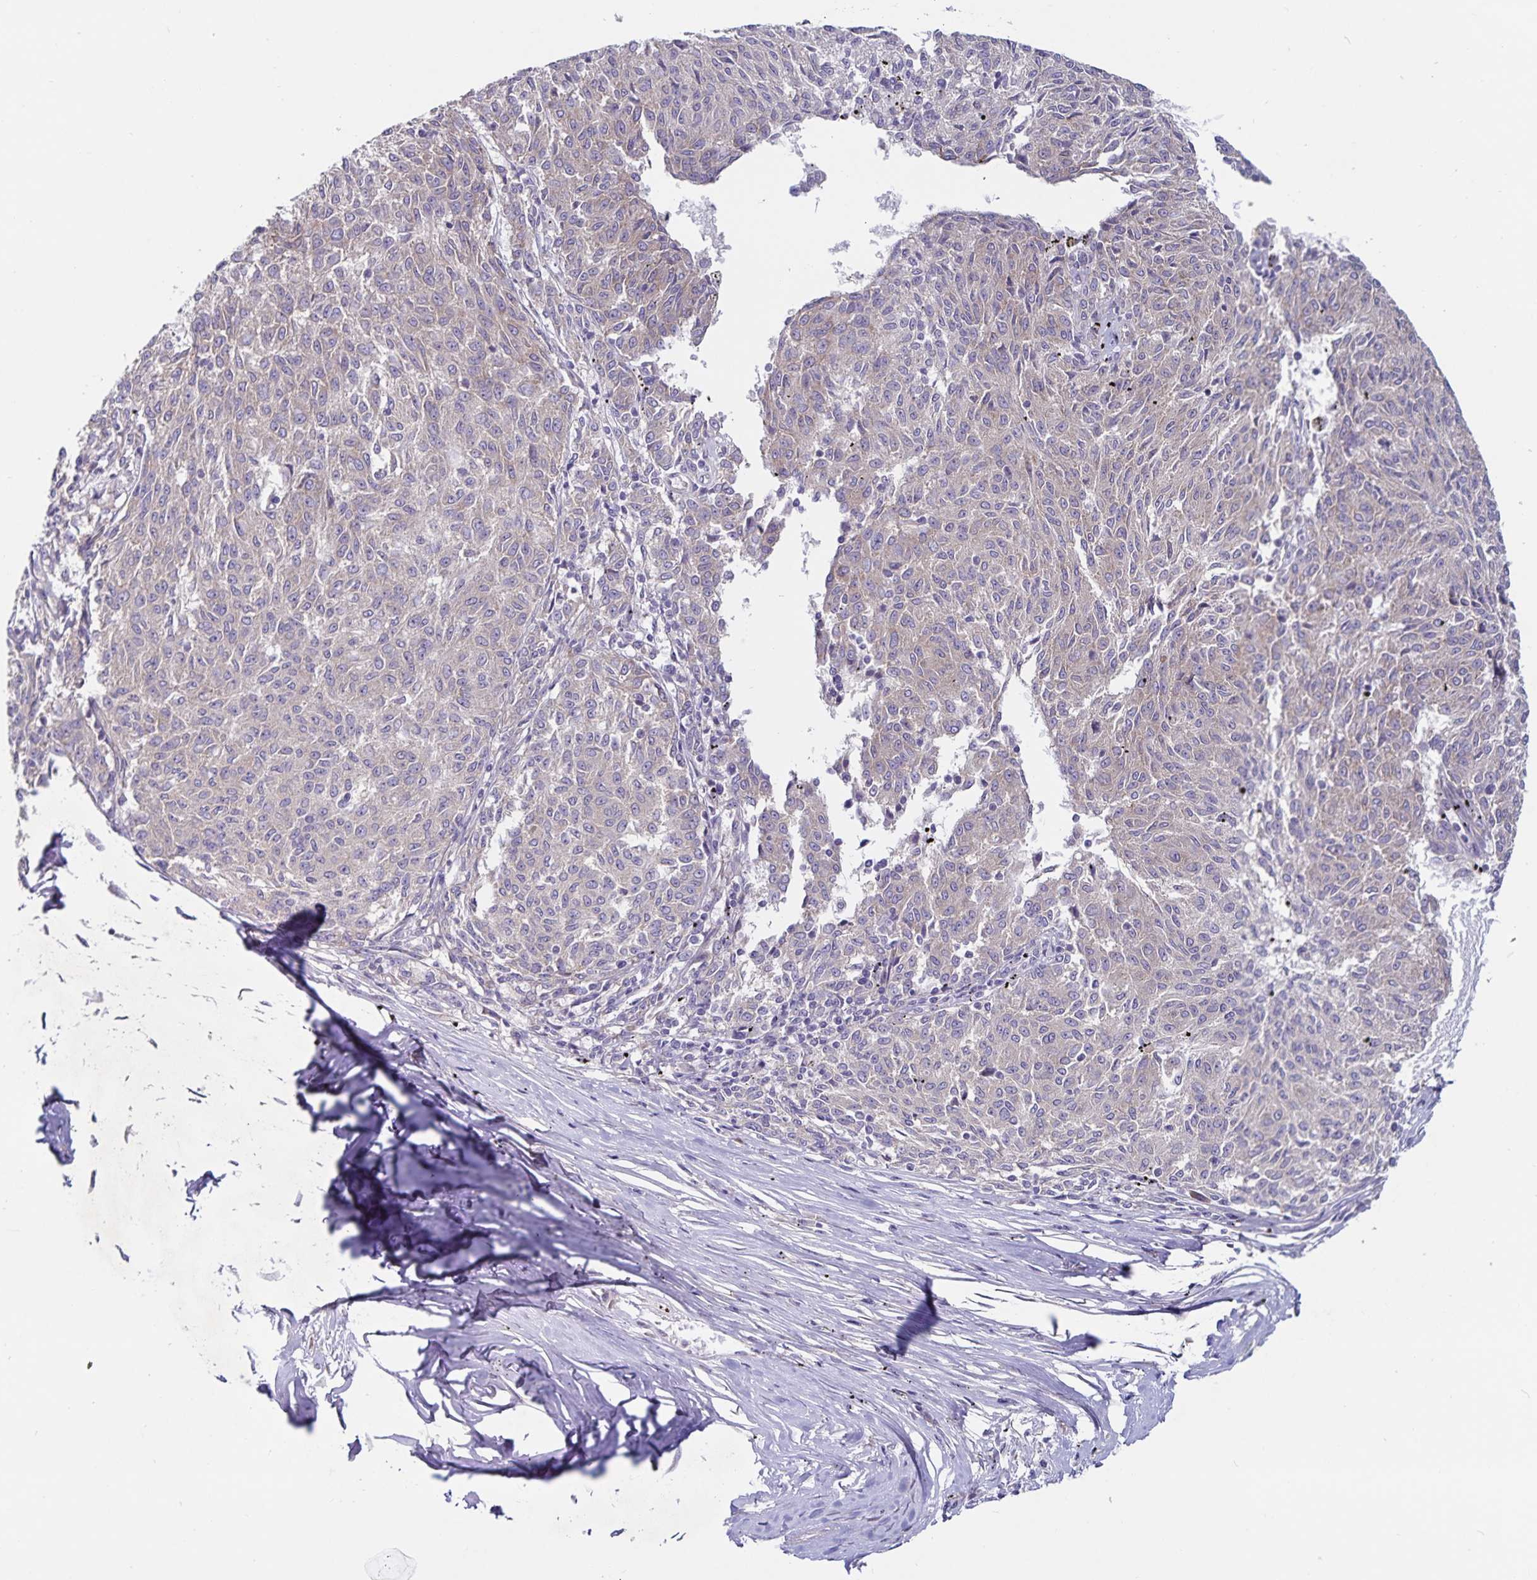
{"staining": {"intensity": "negative", "quantity": "none", "location": "none"}, "tissue": "melanoma", "cell_type": "Tumor cells", "image_type": "cancer", "snomed": [{"axis": "morphology", "description": "Malignant melanoma, NOS"}, {"axis": "topography", "description": "Skin"}], "caption": "Immunohistochemistry (IHC) histopathology image of neoplastic tissue: human malignant melanoma stained with DAB (3,3'-diaminobenzidine) reveals no significant protein positivity in tumor cells. The staining was performed using DAB to visualize the protein expression in brown, while the nuclei were stained in blue with hematoxylin (Magnification: 20x).", "gene": "FAM120A", "patient": {"sex": "female", "age": 72}}